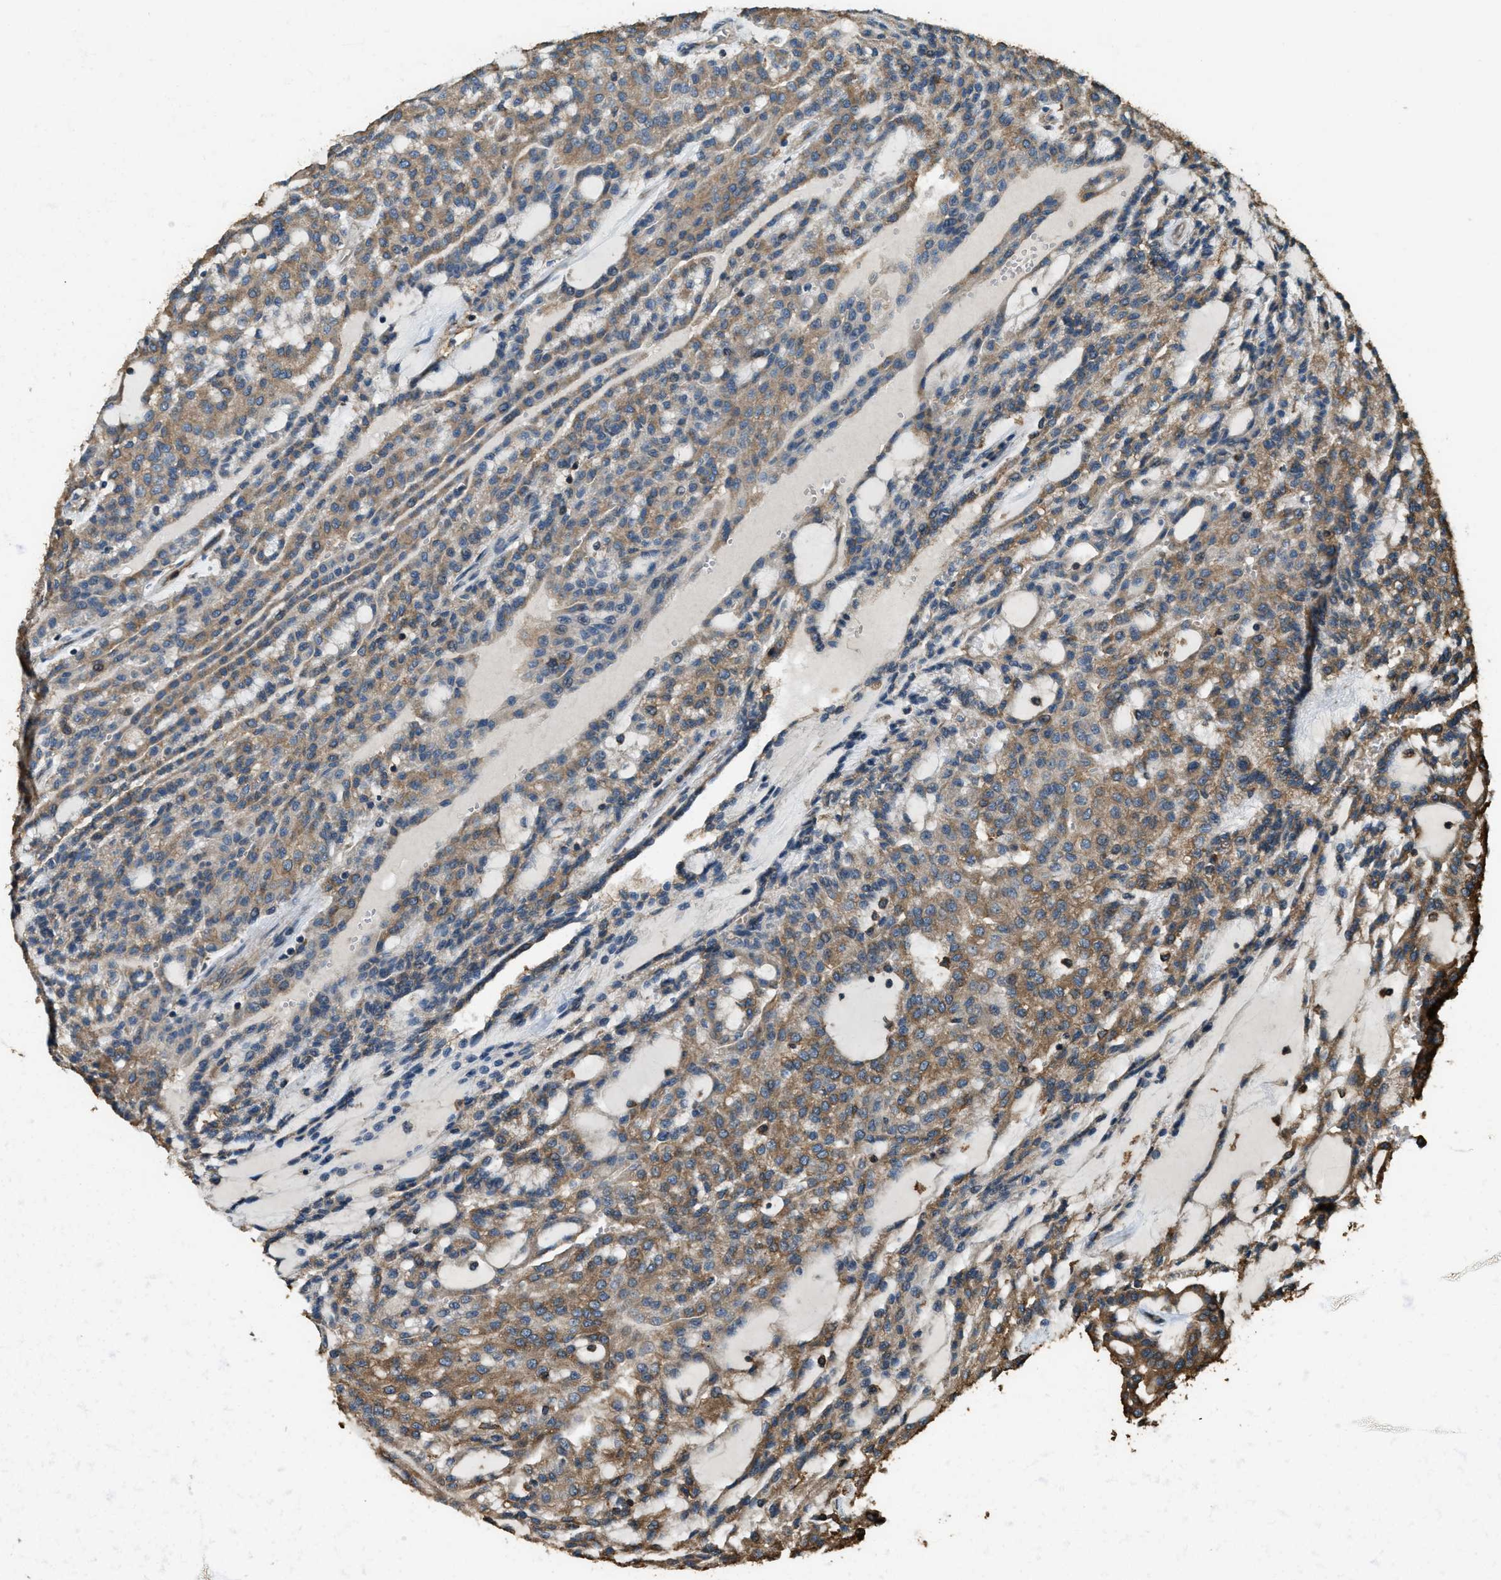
{"staining": {"intensity": "moderate", "quantity": ">75%", "location": "cytoplasmic/membranous"}, "tissue": "renal cancer", "cell_type": "Tumor cells", "image_type": "cancer", "snomed": [{"axis": "morphology", "description": "Adenocarcinoma, NOS"}, {"axis": "topography", "description": "Kidney"}], "caption": "Renal adenocarcinoma stained with a brown dye exhibits moderate cytoplasmic/membranous positive expression in about >75% of tumor cells.", "gene": "ERGIC1", "patient": {"sex": "male", "age": 63}}